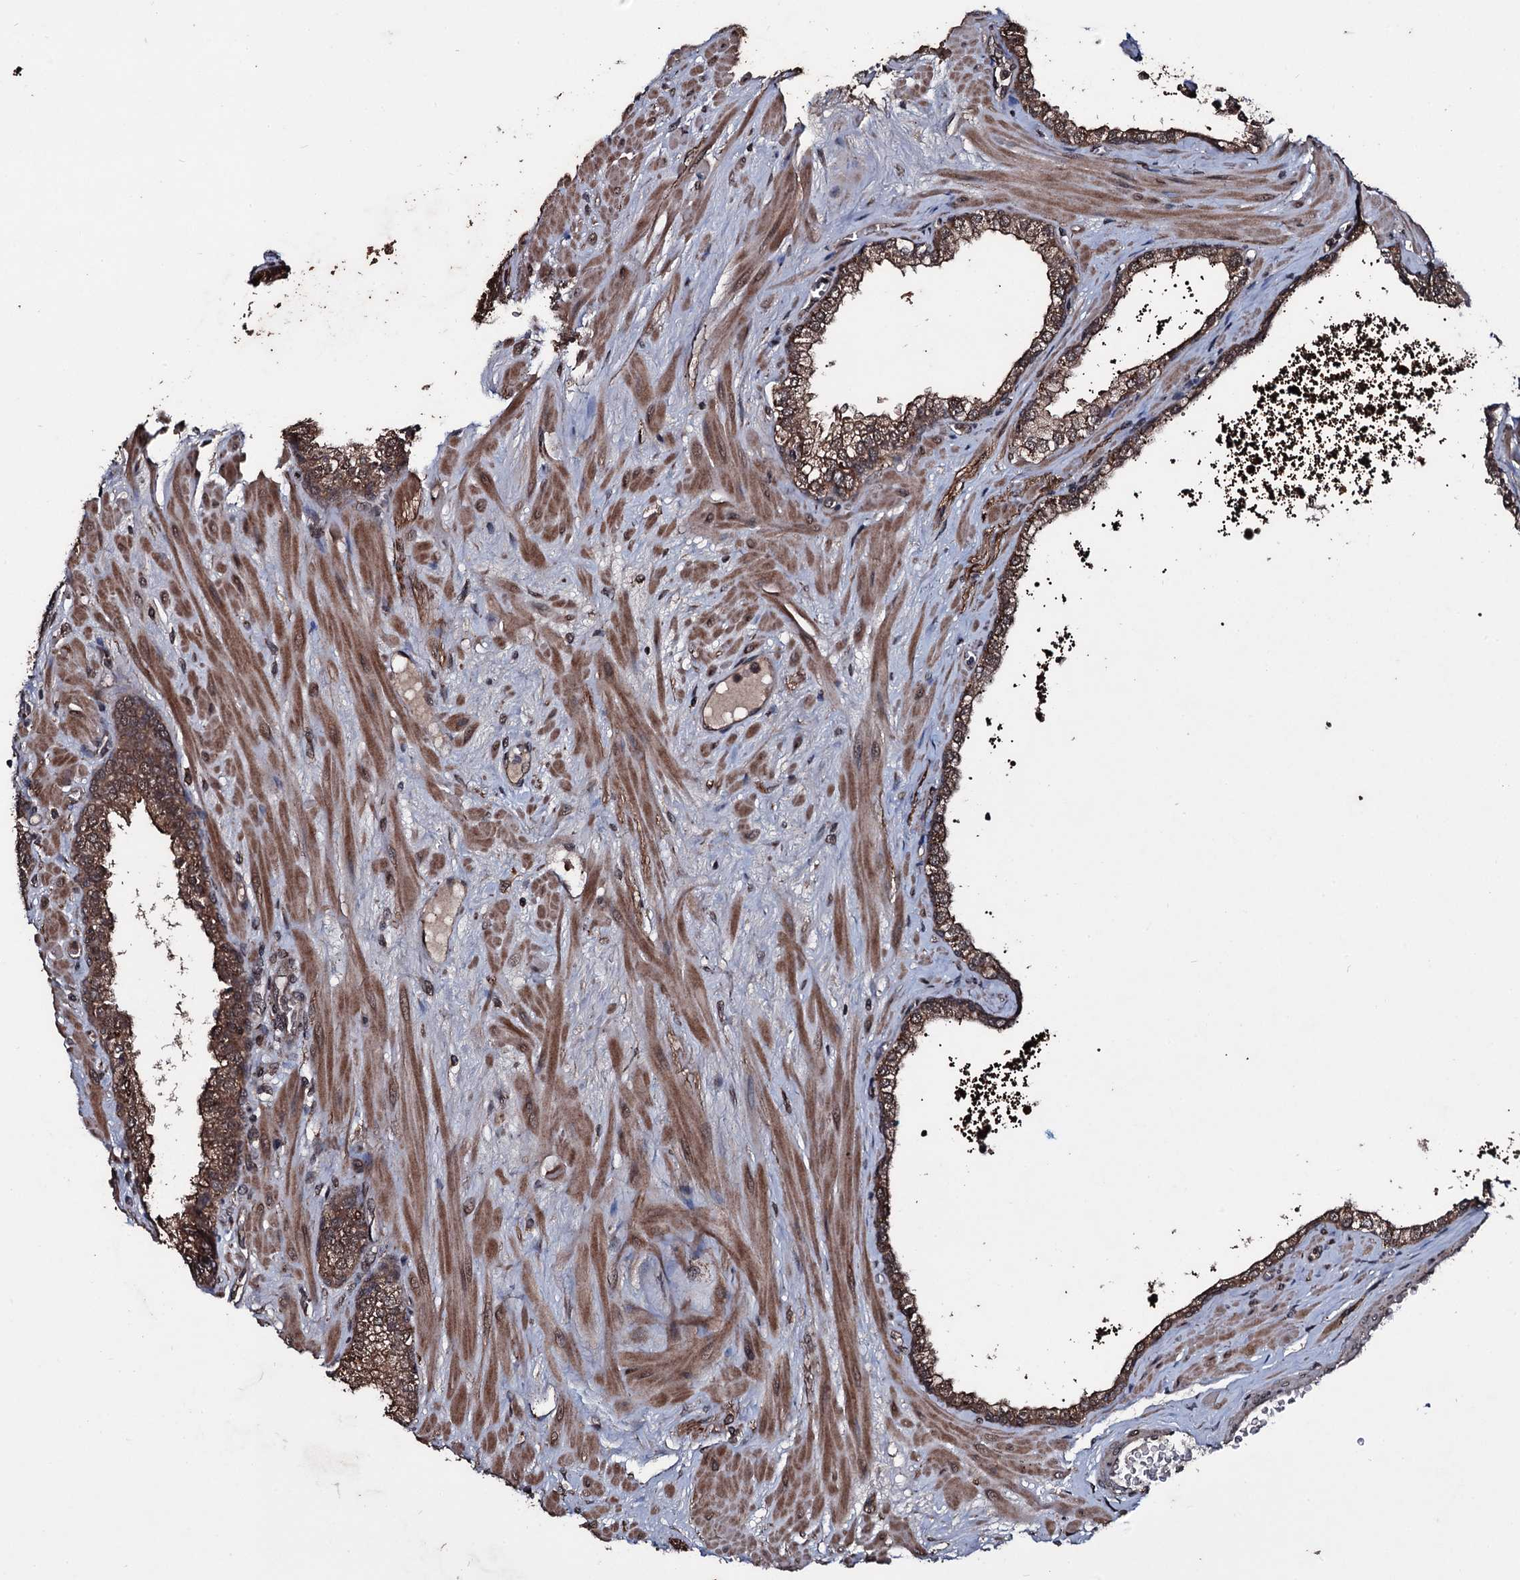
{"staining": {"intensity": "strong", "quantity": ">75%", "location": "cytoplasmic/membranous"}, "tissue": "prostate", "cell_type": "Glandular cells", "image_type": "normal", "snomed": [{"axis": "morphology", "description": "Normal tissue, NOS"}, {"axis": "topography", "description": "Prostate"}], "caption": "Immunohistochemistry (IHC) histopathology image of normal prostate: prostate stained using immunohistochemistry exhibits high levels of strong protein expression localized specifically in the cytoplasmic/membranous of glandular cells, appearing as a cytoplasmic/membranous brown color.", "gene": "MRPS31", "patient": {"sex": "male", "age": 60}}